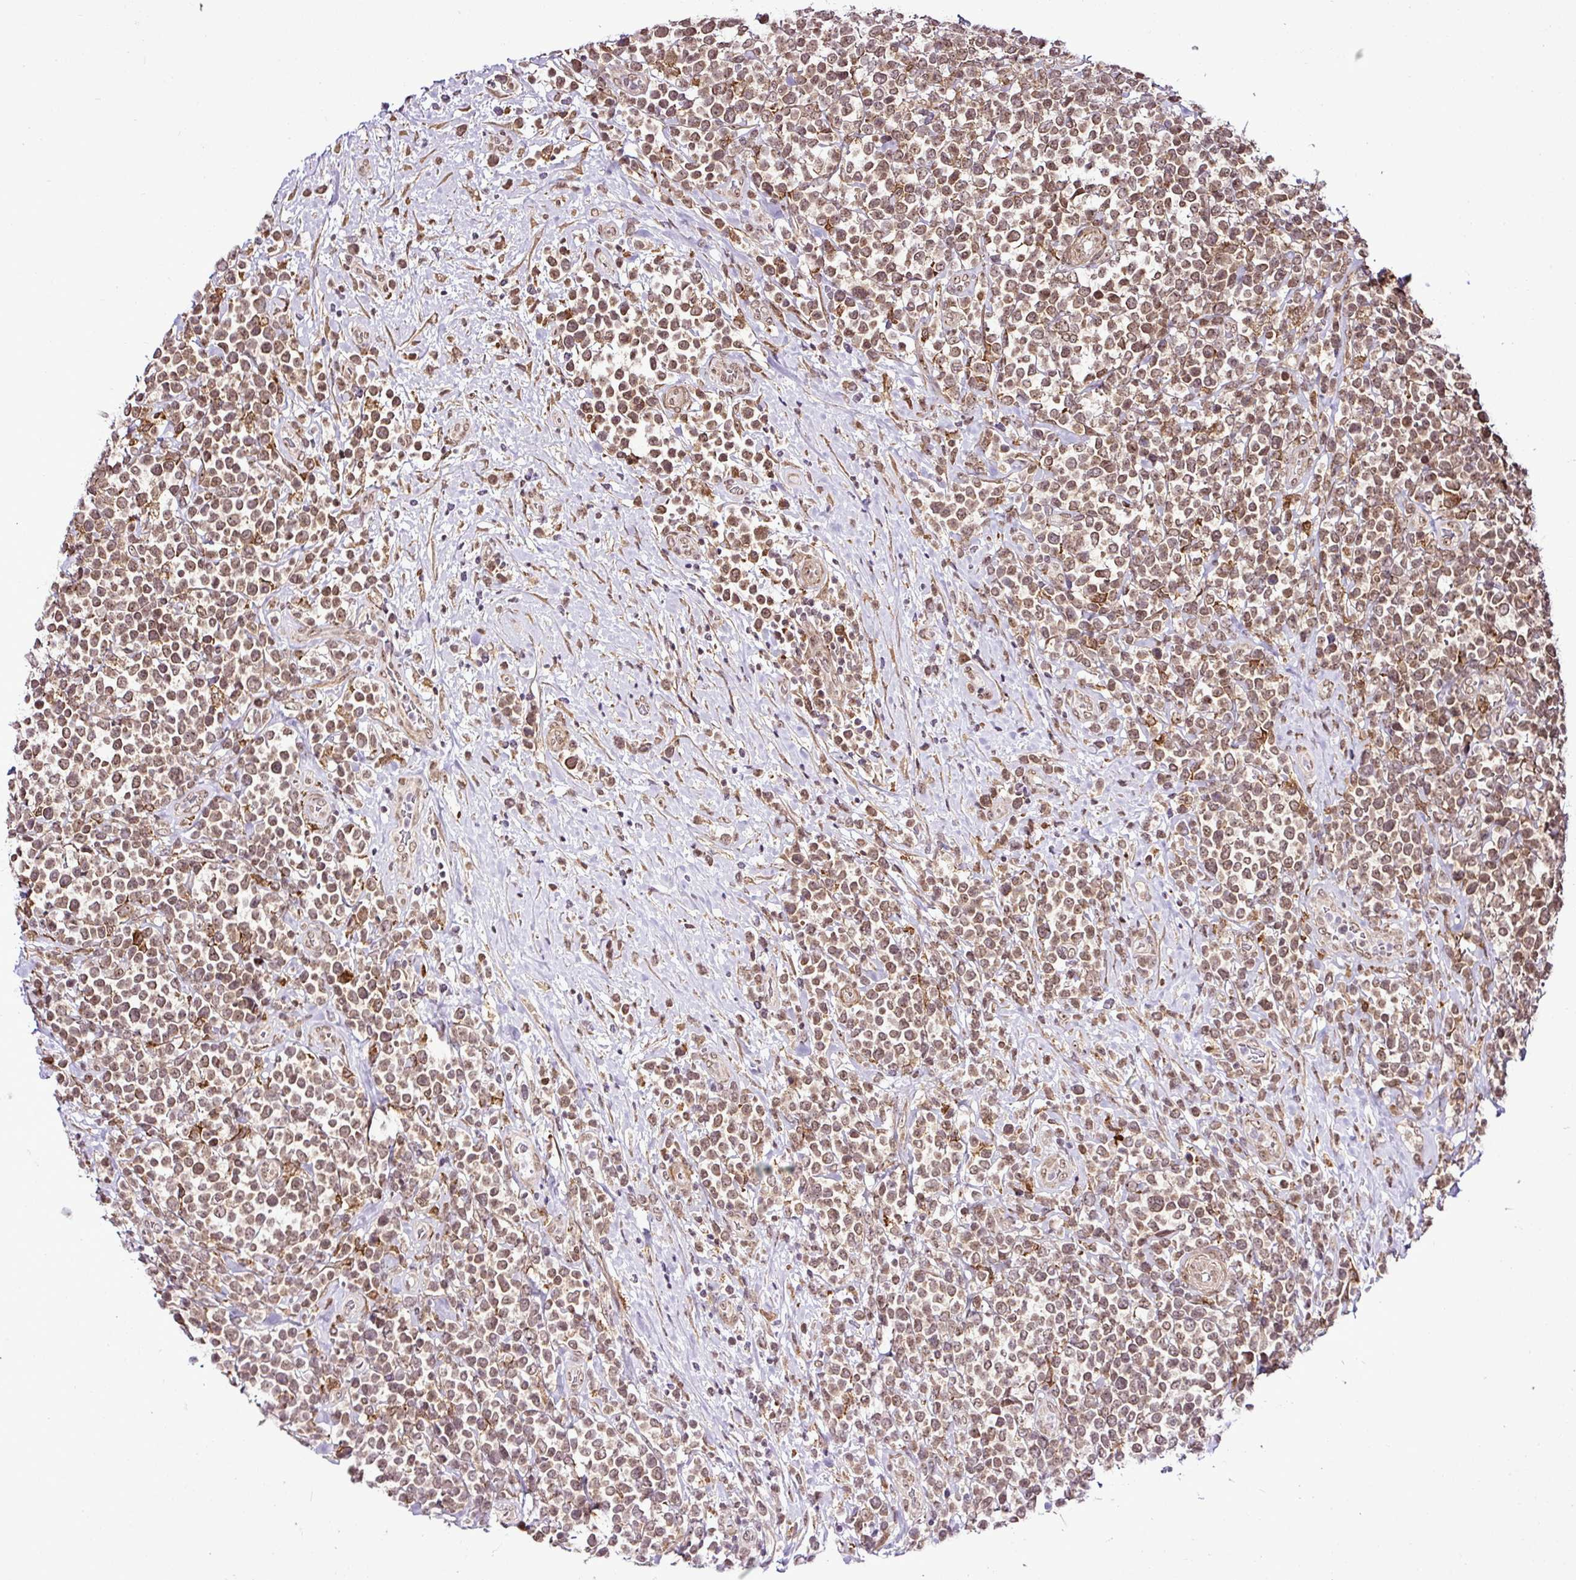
{"staining": {"intensity": "moderate", "quantity": ">75%", "location": "cytoplasmic/membranous,nuclear"}, "tissue": "lymphoma", "cell_type": "Tumor cells", "image_type": "cancer", "snomed": [{"axis": "morphology", "description": "Malignant lymphoma, non-Hodgkin's type, High grade"}, {"axis": "topography", "description": "Soft tissue"}], "caption": "Immunohistochemical staining of malignant lymphoma, non-Hodgkin's type (high-grade) displays medium levels of moderate cytoplasmic/membranous and nuclear staining in about >75% of tumor cells.", "gene": "FAM153A", "patient": {"sex": "female", "age": 56}}